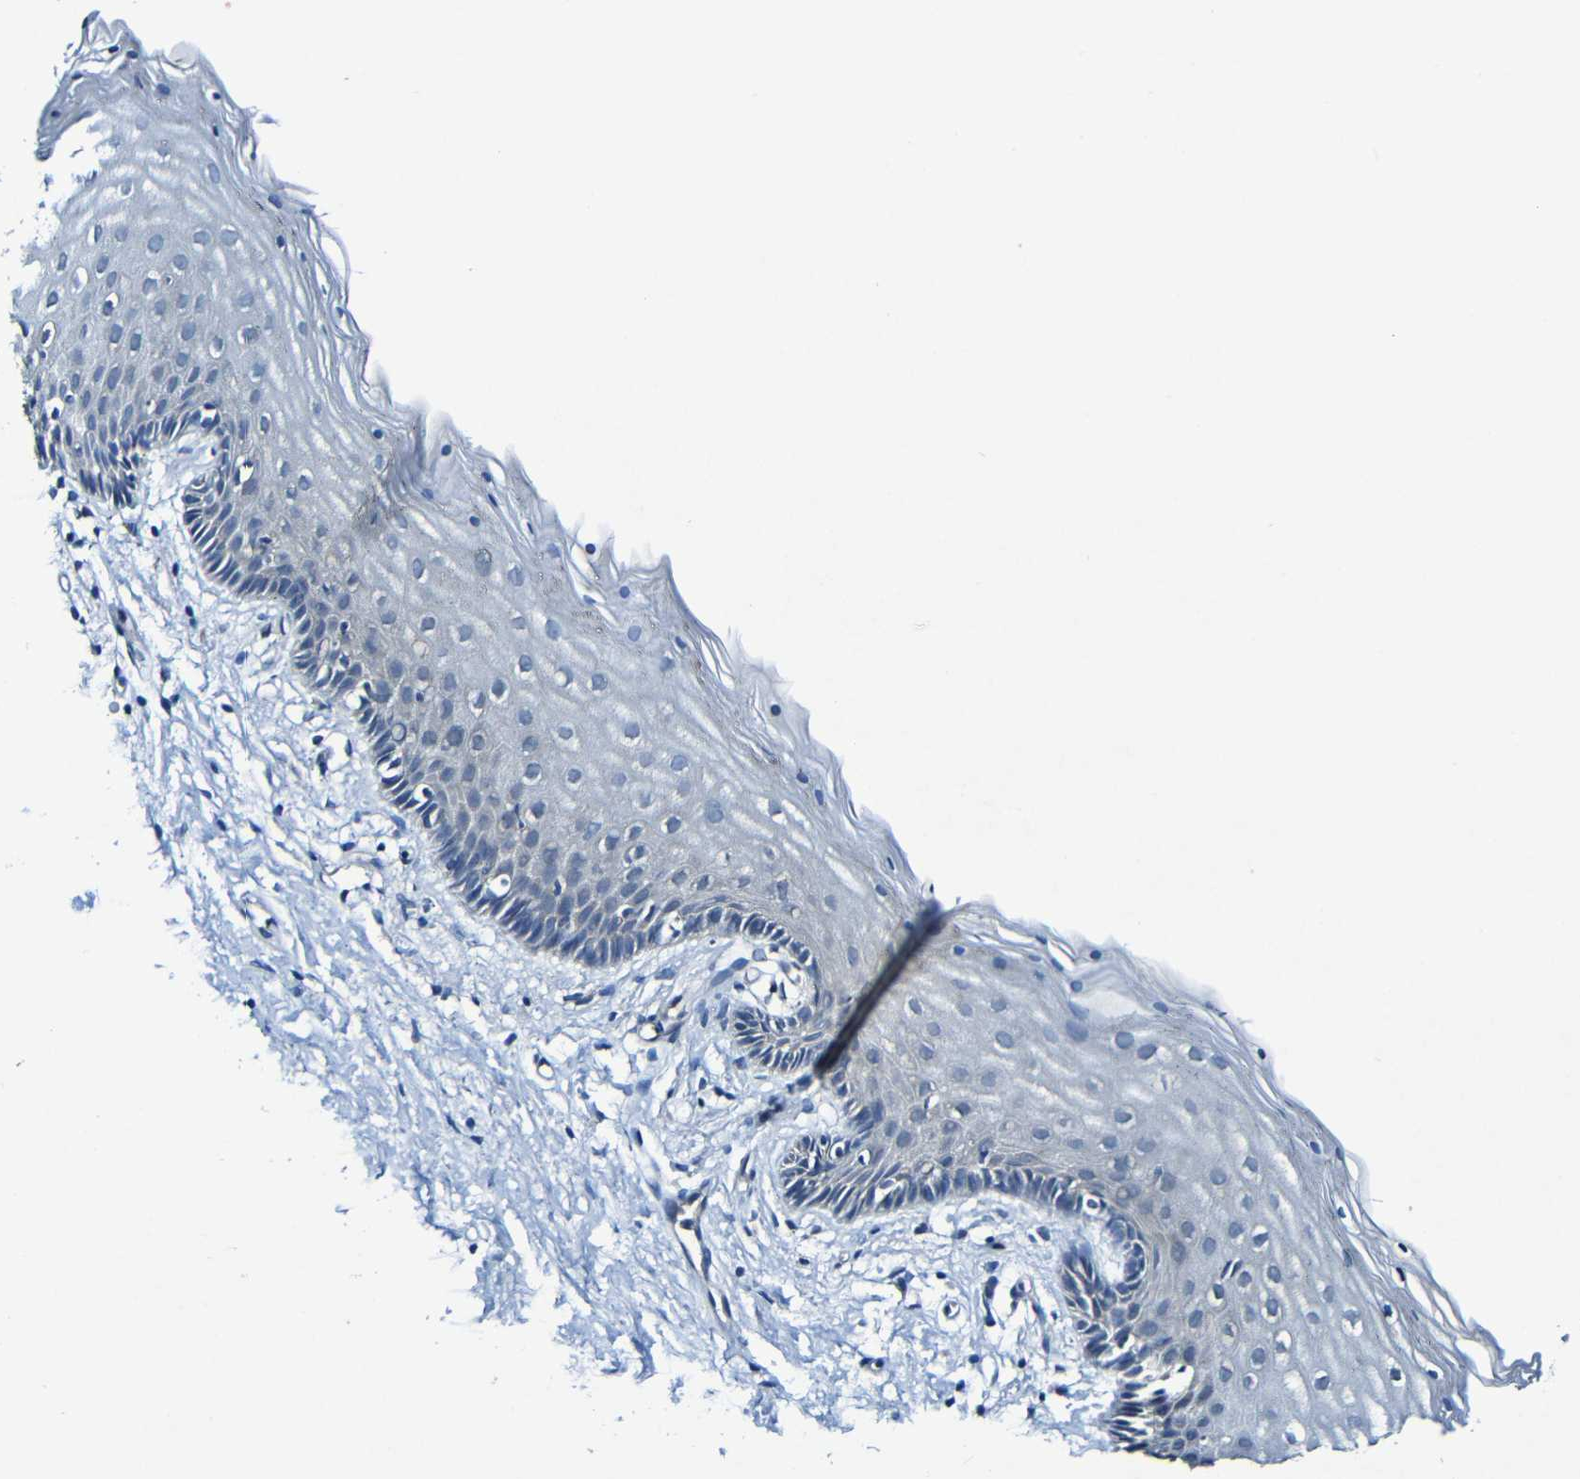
{"staining": {"intensity": "negative", "quantity": "none", "location": "none"}, "tissue": "vagina", "cell_type": "Squamous epithelial cells", "image_type": "normal", "snomed": [{"axis": "morphology", "description": "Normal tissue, NOS"}, {"axis": "topography", "description": "Vagina"}], "caption": "Immunohistochemical staining of benign vagina shows no significant staining in squamous epithelial cells. (Brightfield microscopy of DAB immunohistochemistry (IHC) at high magnification).", "gene": "LRRC70", "patient": {"sex": "female", "age": 44}}